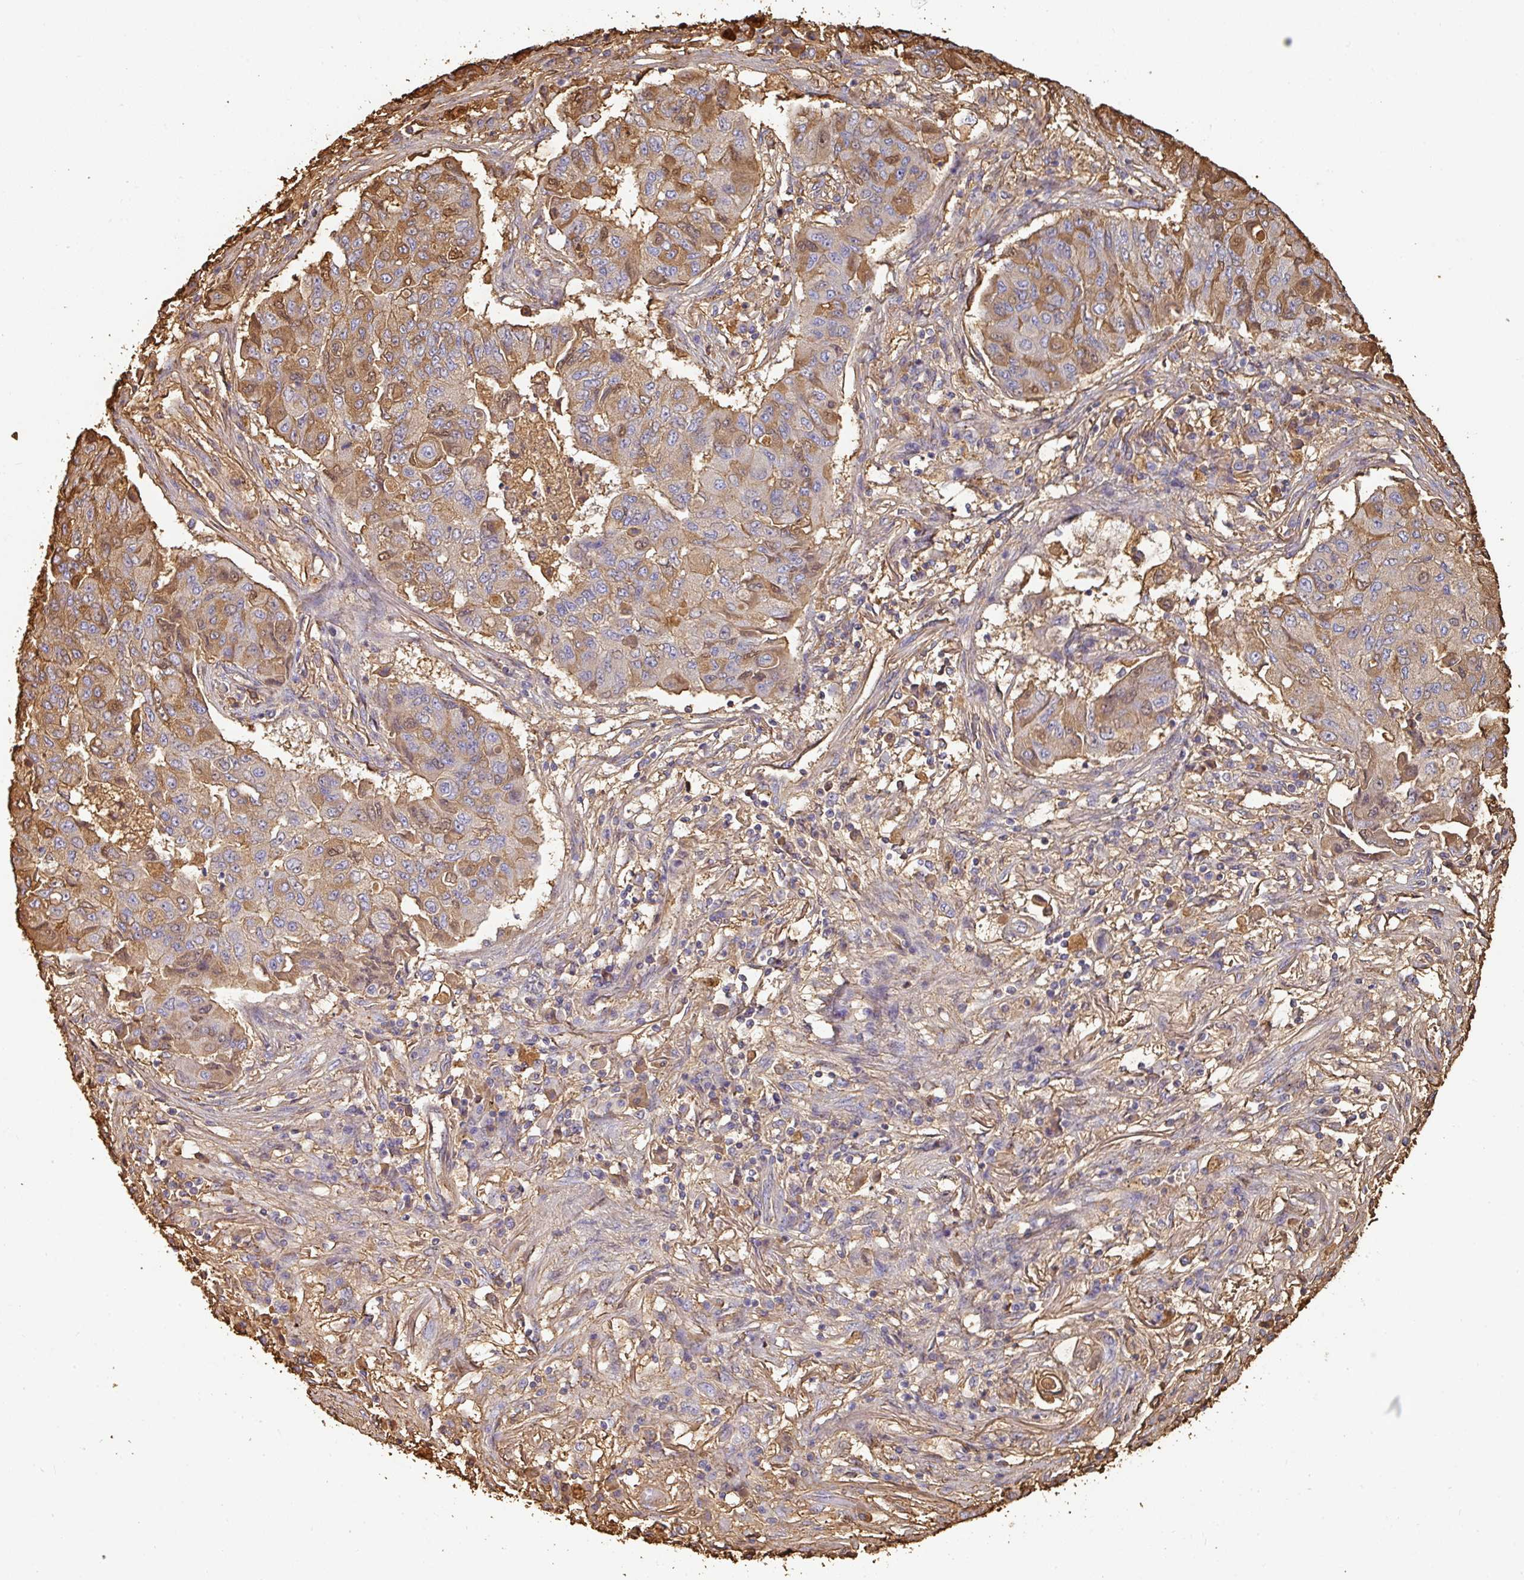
{"staining": {"intensity": "moderate", "quantity": "25%-75%", "location": "cytoplasmic/membranous,nuclear"}, "tissue": "lung cancer", "cell_type": "Tumor cells", "image_type": "cancer", "snomed": [{"axis": "morphology", "description": "Squamous cell carcinoma, NOS"}, {"axis": "topography", "description": "Lung"}], "caption": "Immunohistochemistry (DAB (3,3'-diaminobenzidine)) staining of human lung cancer exhibits moderate cytoplasmic/membranous and nuclear protein positivity in approximately 25%-75% of tumor cells.", "gene": "ALB", "patient": {"sex": "male", "age": 74}}